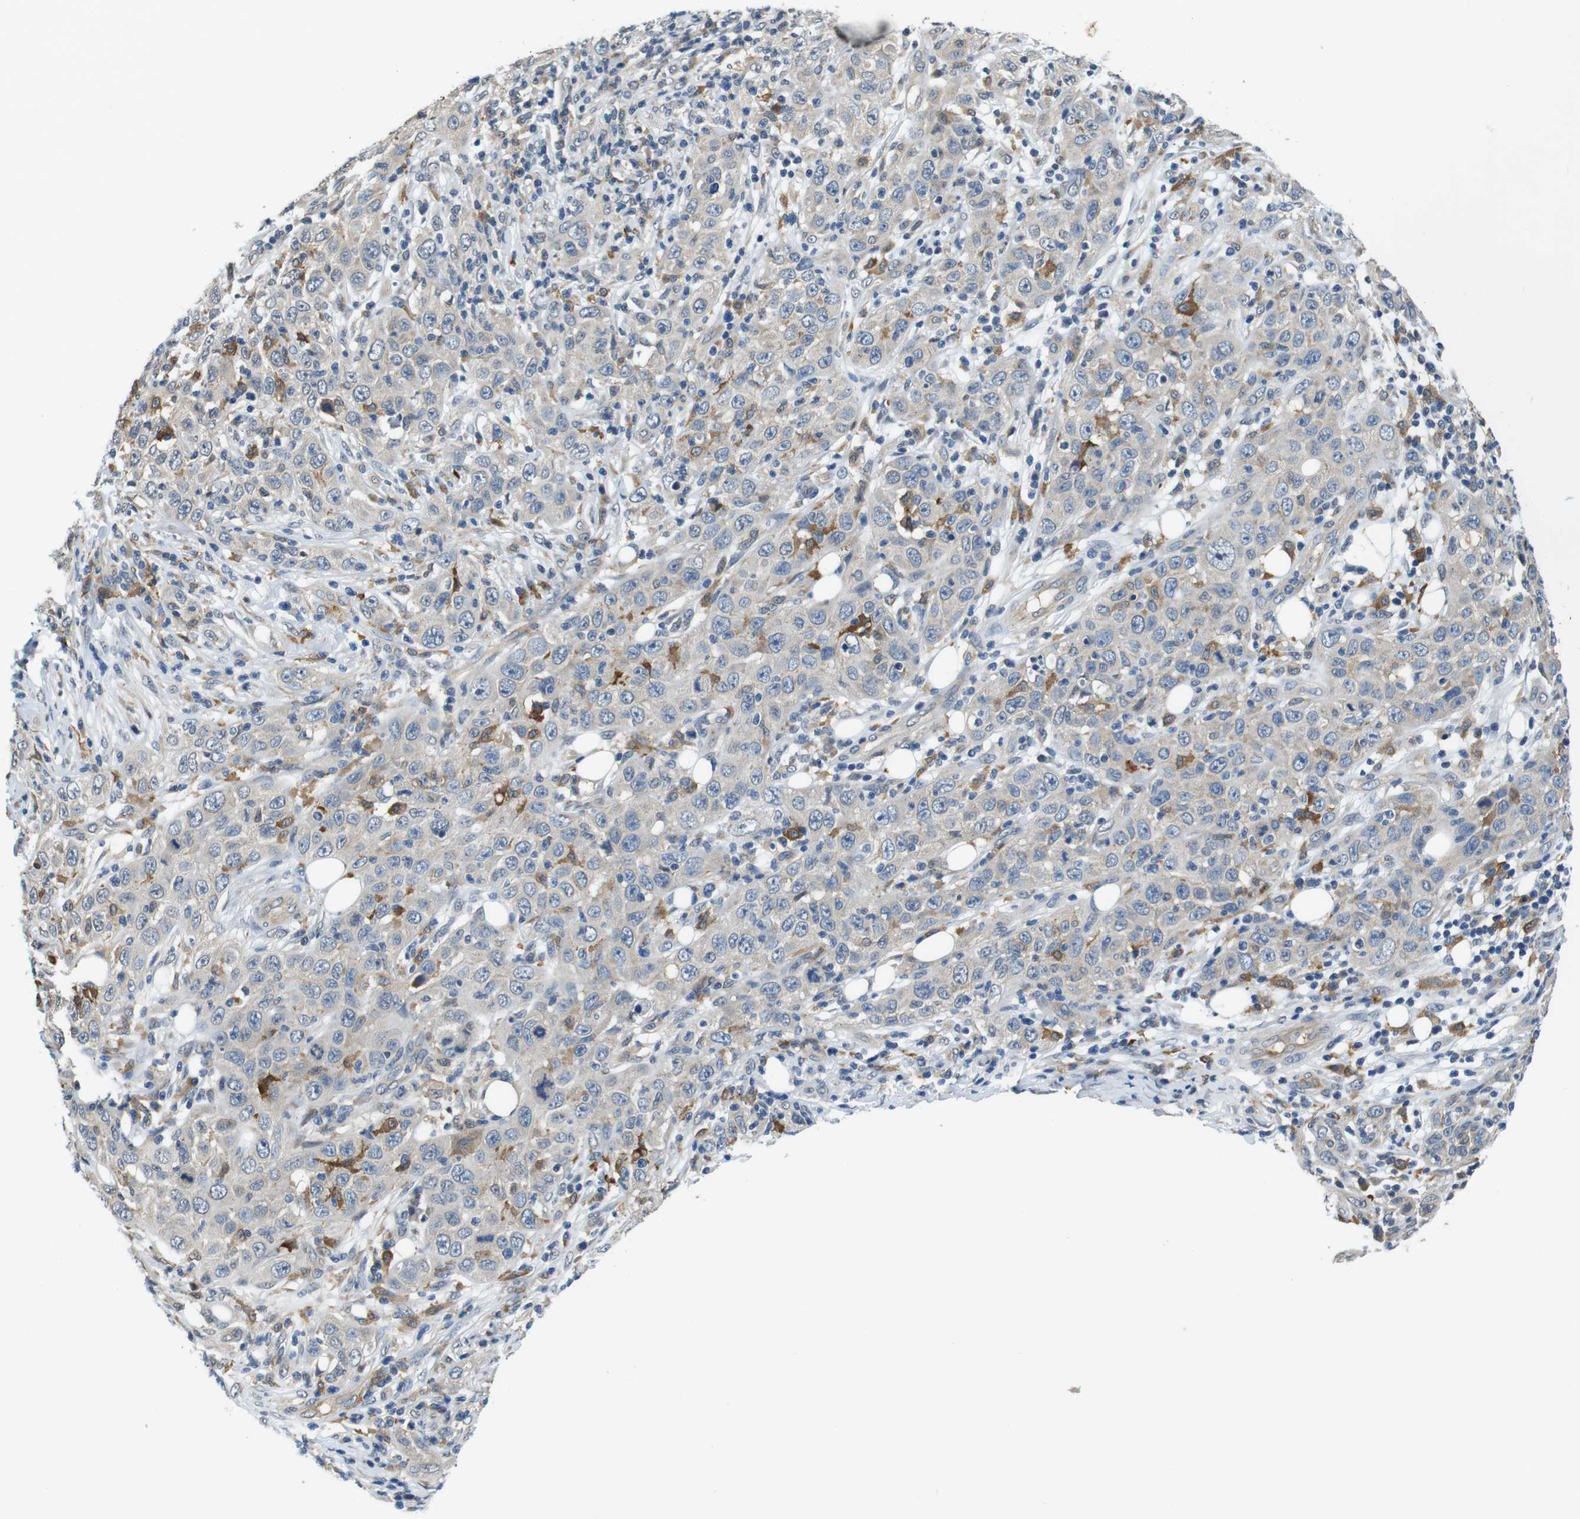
{"staining": {"intensity": "weak", "quantity": "<25%", "location": "cytoplasmic/membranous"}, "tissue": "skin cancer", "cell_type": "Tumor cells", "image_type": "cancer", "snomed": [{"axis": "morphology", "description": "Squamous cell carcinoma, NOS"}, {"axis": "topography", "description": "Skin"}], "caption": "High magnification brightfield microscopy of skin cancer stained with DAB (3,3'-diaminobenzidine) (brown) and counterstained with hematoxylin (blue): tumor cells show no significant expression. Nuclei are stained in blue.", "gene": "CD163L1", "patient": {"sex": "female", "age": 88}}